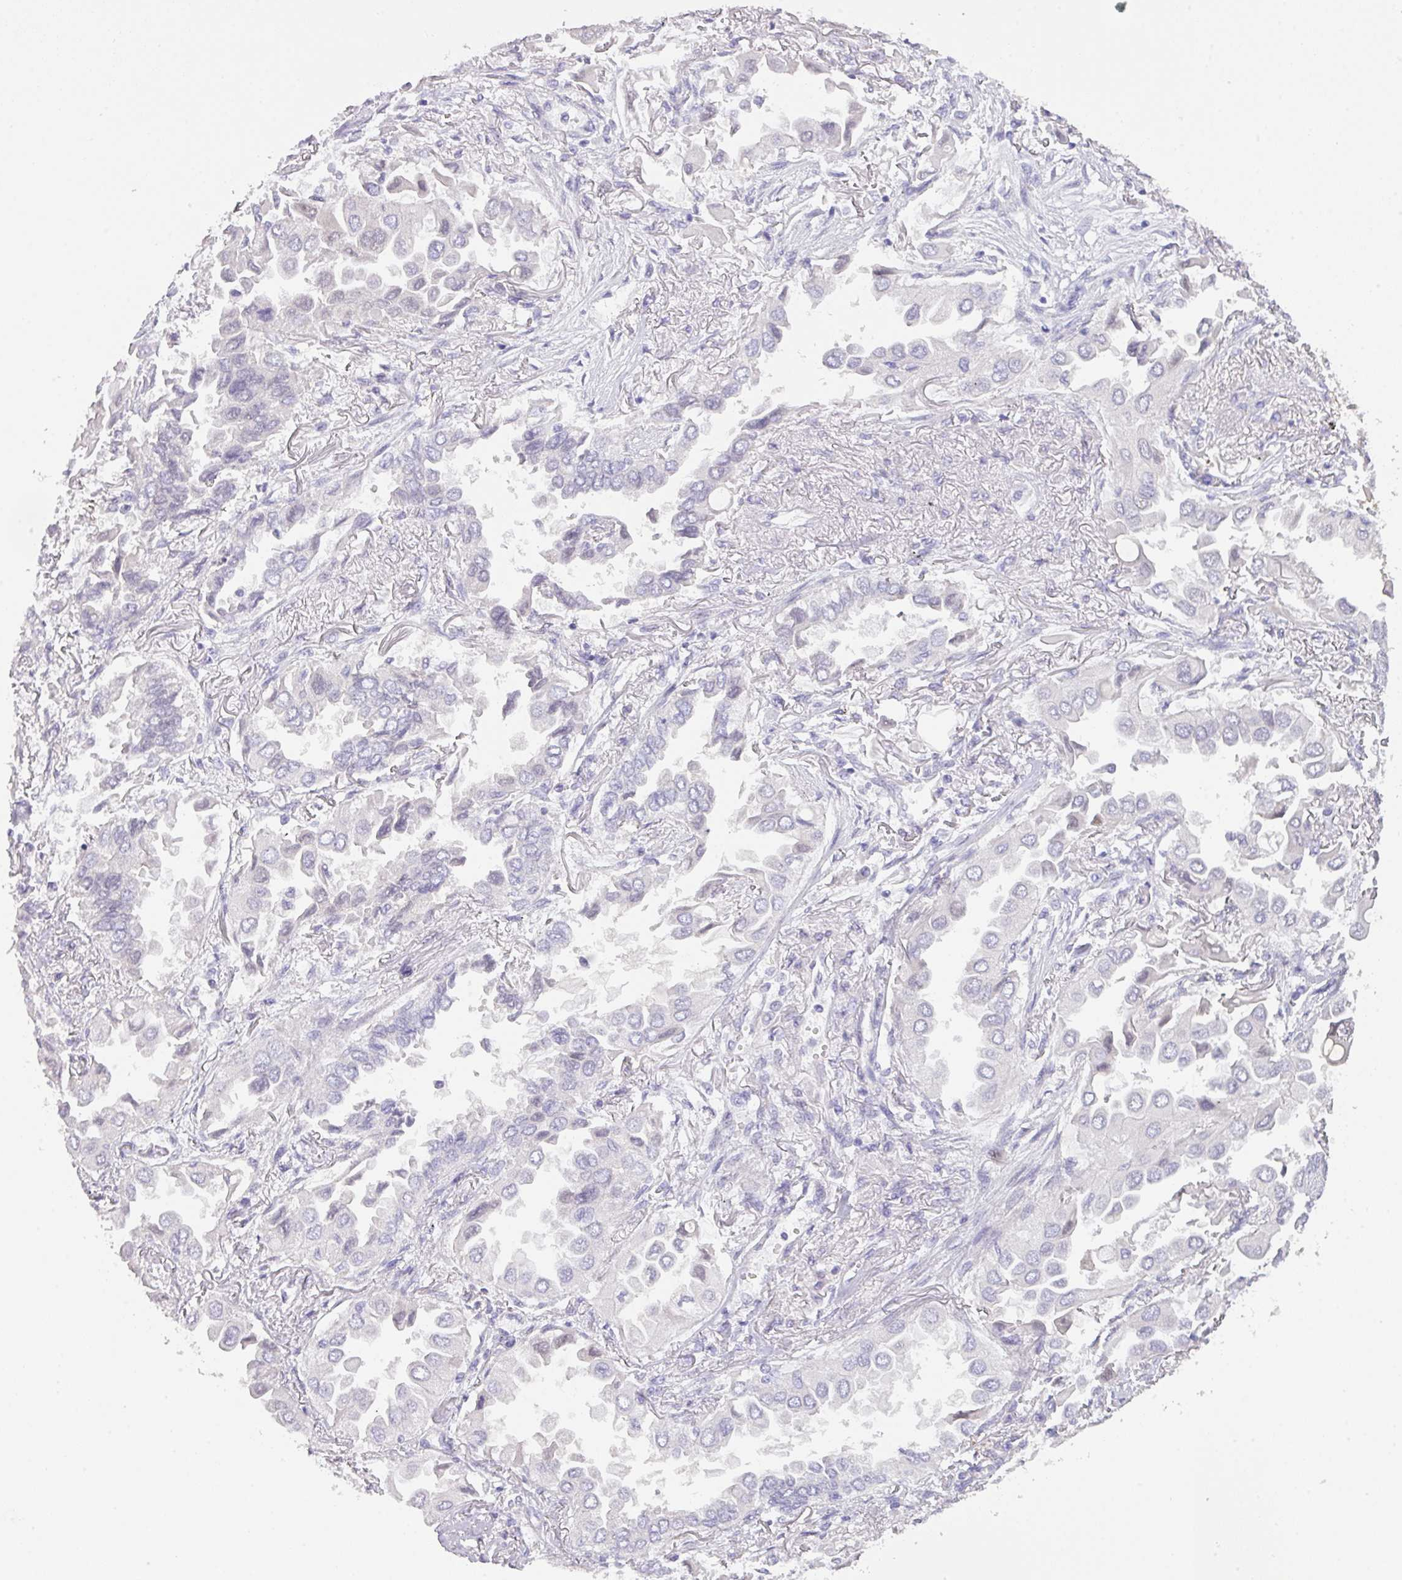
{"staining": {"intensity": "negative", "quantity": "none", "location": "none"}, "tissue": "lung cancer", "cell_type": "Tumor cells", "image_type": "cancer", "snomed": [{"axis": "morphology", "description": "Adenocarcinoma, NOS"}, {"axis": "topography", "description": "Lung"}], "caption": "Immunohistochemical staining of lung cancer displays no significant staining in tumor cells.", "gene": "ANKRD13B", "patient": {"sex": "female", "age": 76}}